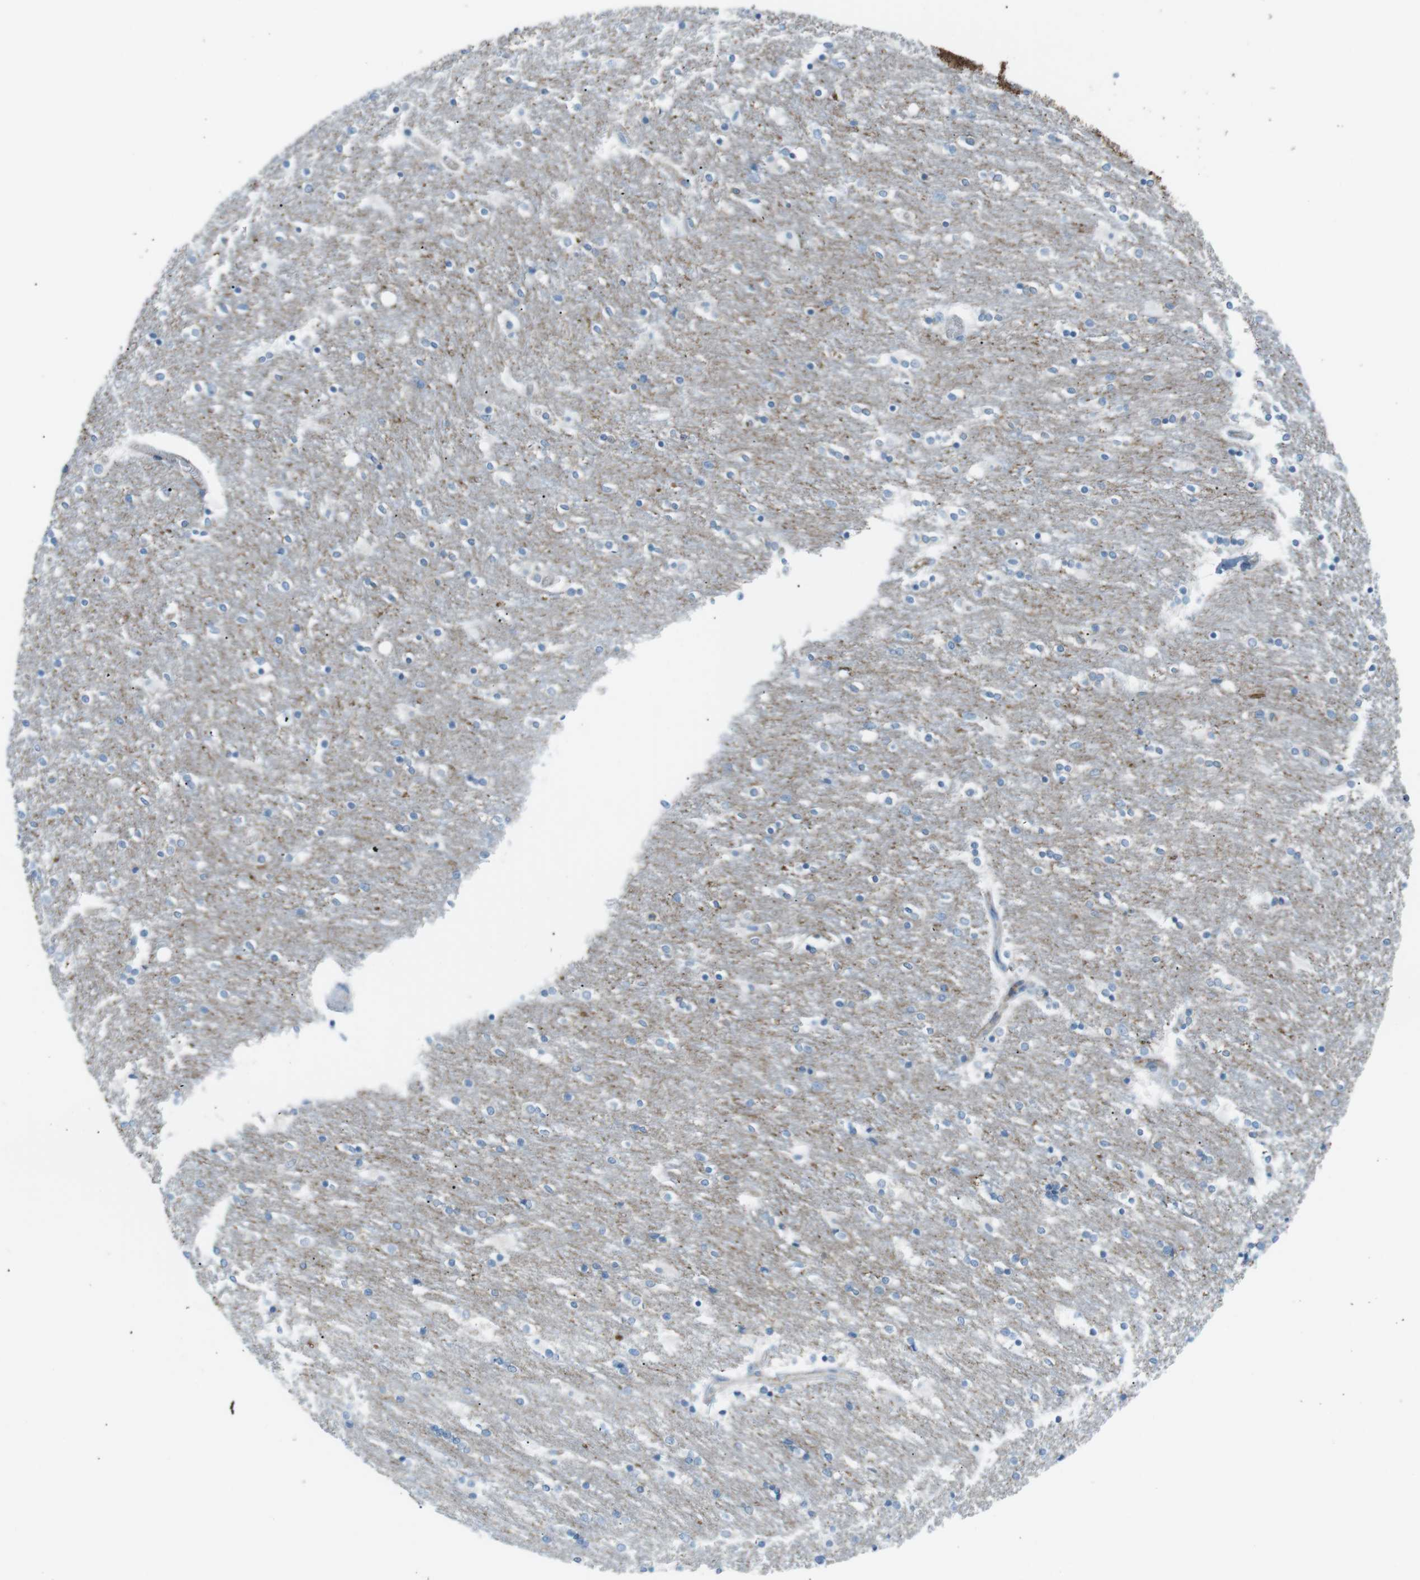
{"staining": {"intensity": "moderate", "quantity": "<25%", "location": "cytoplasmic/membranous"}, "tissue": "caudate", "cell_type": "Glial cells", "image_type": "normal", "snomed": [{"axis": "morphology", "description": "Normal tissue, NOS"}, {"axis": "topography", "description": "Lateral ventricle wall"}], "caption": "Immunohistochemistry (IHC) of normal human caudate reveals low levels of moderate cytoplasmic/membranous positivity in about <25% of glial cells. (Brightfield microscopy of DAB IHC at high magnification).", "gene": "VAMP1", "patient": {"sex": "female", "age": 54}}